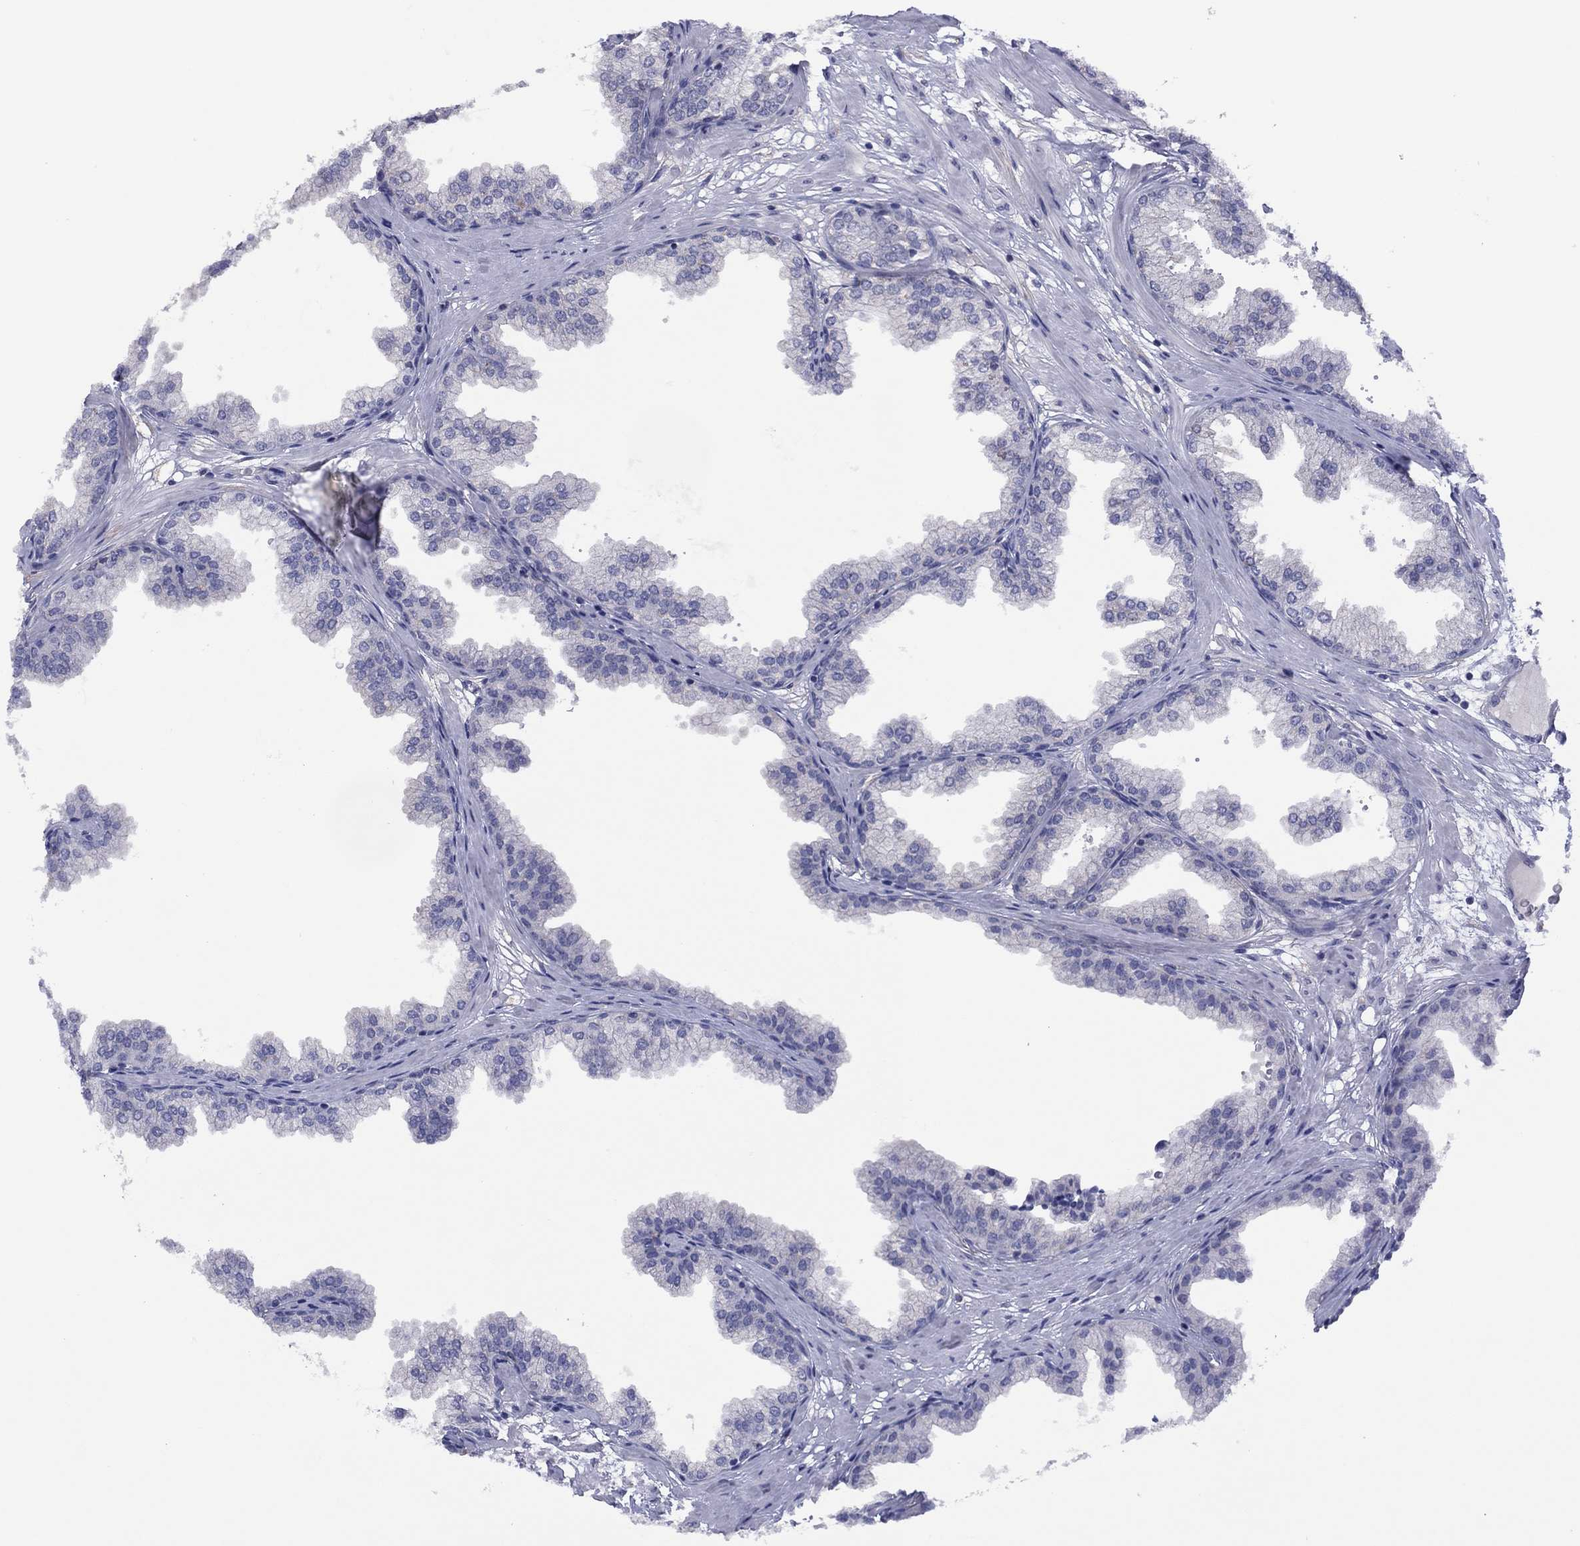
{"staining": {"intensity": "negative", "quantity": "none", "location": "none"}, "tissue": "prostate", "cell_type": "Glandular cells", "image_type": "normal", "snomed": [{"axis": "morphology", "description": "Normal tissue, NOS"}, {"axis": "topography", "description": "Prostate"}], "caption": "DAB immunohistochemical staining of unremarkable human prostate shows no significant staining in glandular cells.", "gene": "CYP2B6", "patient": {"sex": "male", "age": 37}}